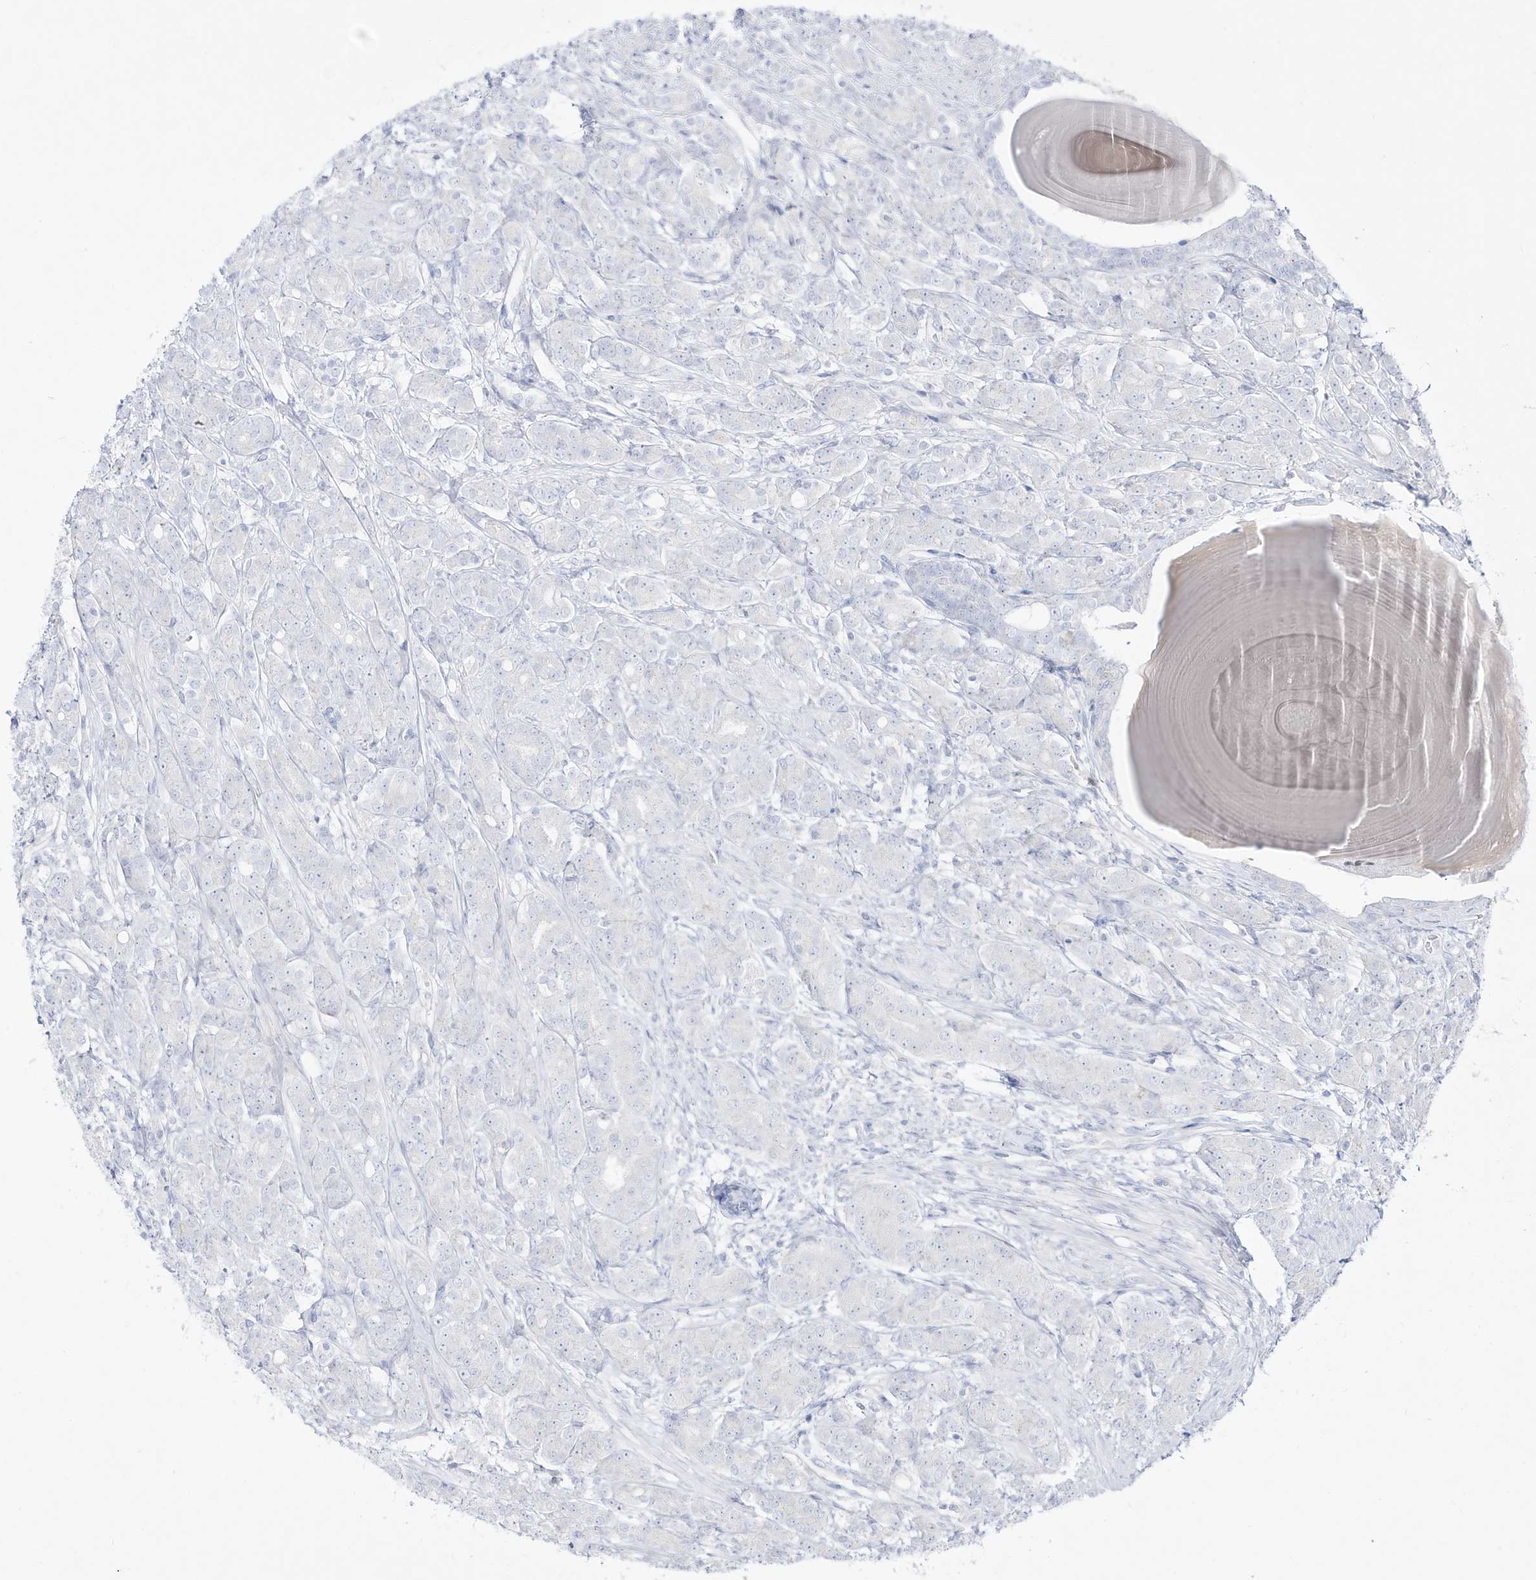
{"staining": {"intensity": "negative", "quantity": "none", "location": "none"}, "tissue": "prostate cancer", "cell_type": "Tumor cells", "image_type": "cancer", "snomed": [{"axis": "morphology", "description": "Adenocarcinoma, High grade"}, {"axis": "topography", "description": "Prostate"}], "caption": "Image shows no significant protein positivity in tumor cells of prostate cancer.", "gene": "DMKN", "patient": {"sex": "male", "age": 62}}